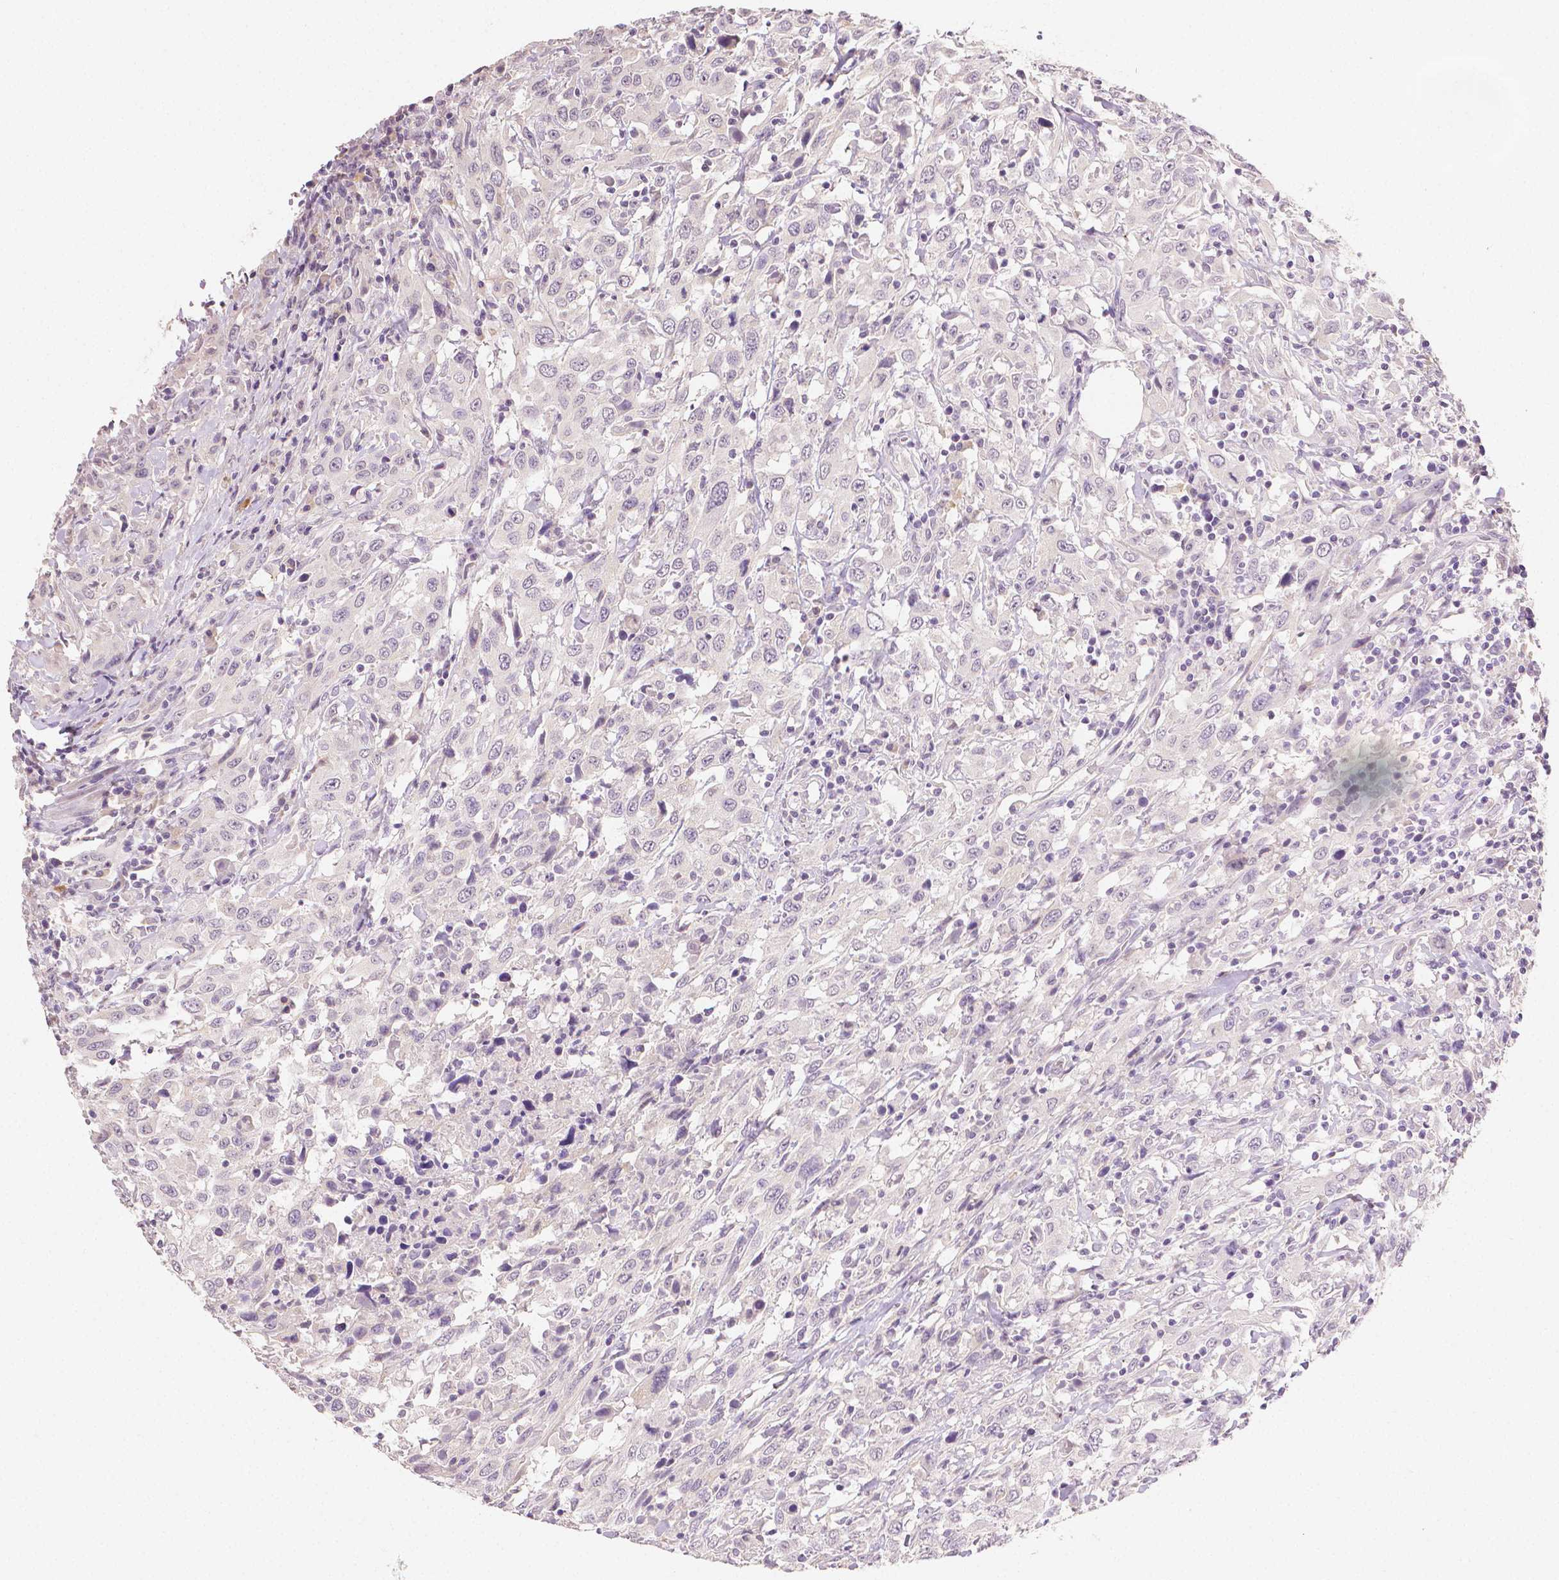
{"staining": {"intensity": "negative", "quantity": "none", "location": "none"}, "tissue": "urothelial cancer", "cell_type": "Tumor cells", "image_type": "cancer", "snomed": [{"axis": "morphology", "description": "Urothelial carcinoma, High grade"}, {"axis": "topography", "description": "Urinary bladder"}], "caption": "Tumor cells show no significant positivity in high-grade urothelial carcinoma.", "gene": "TGM1", "patient": {"sex": "male", "age": 61}}